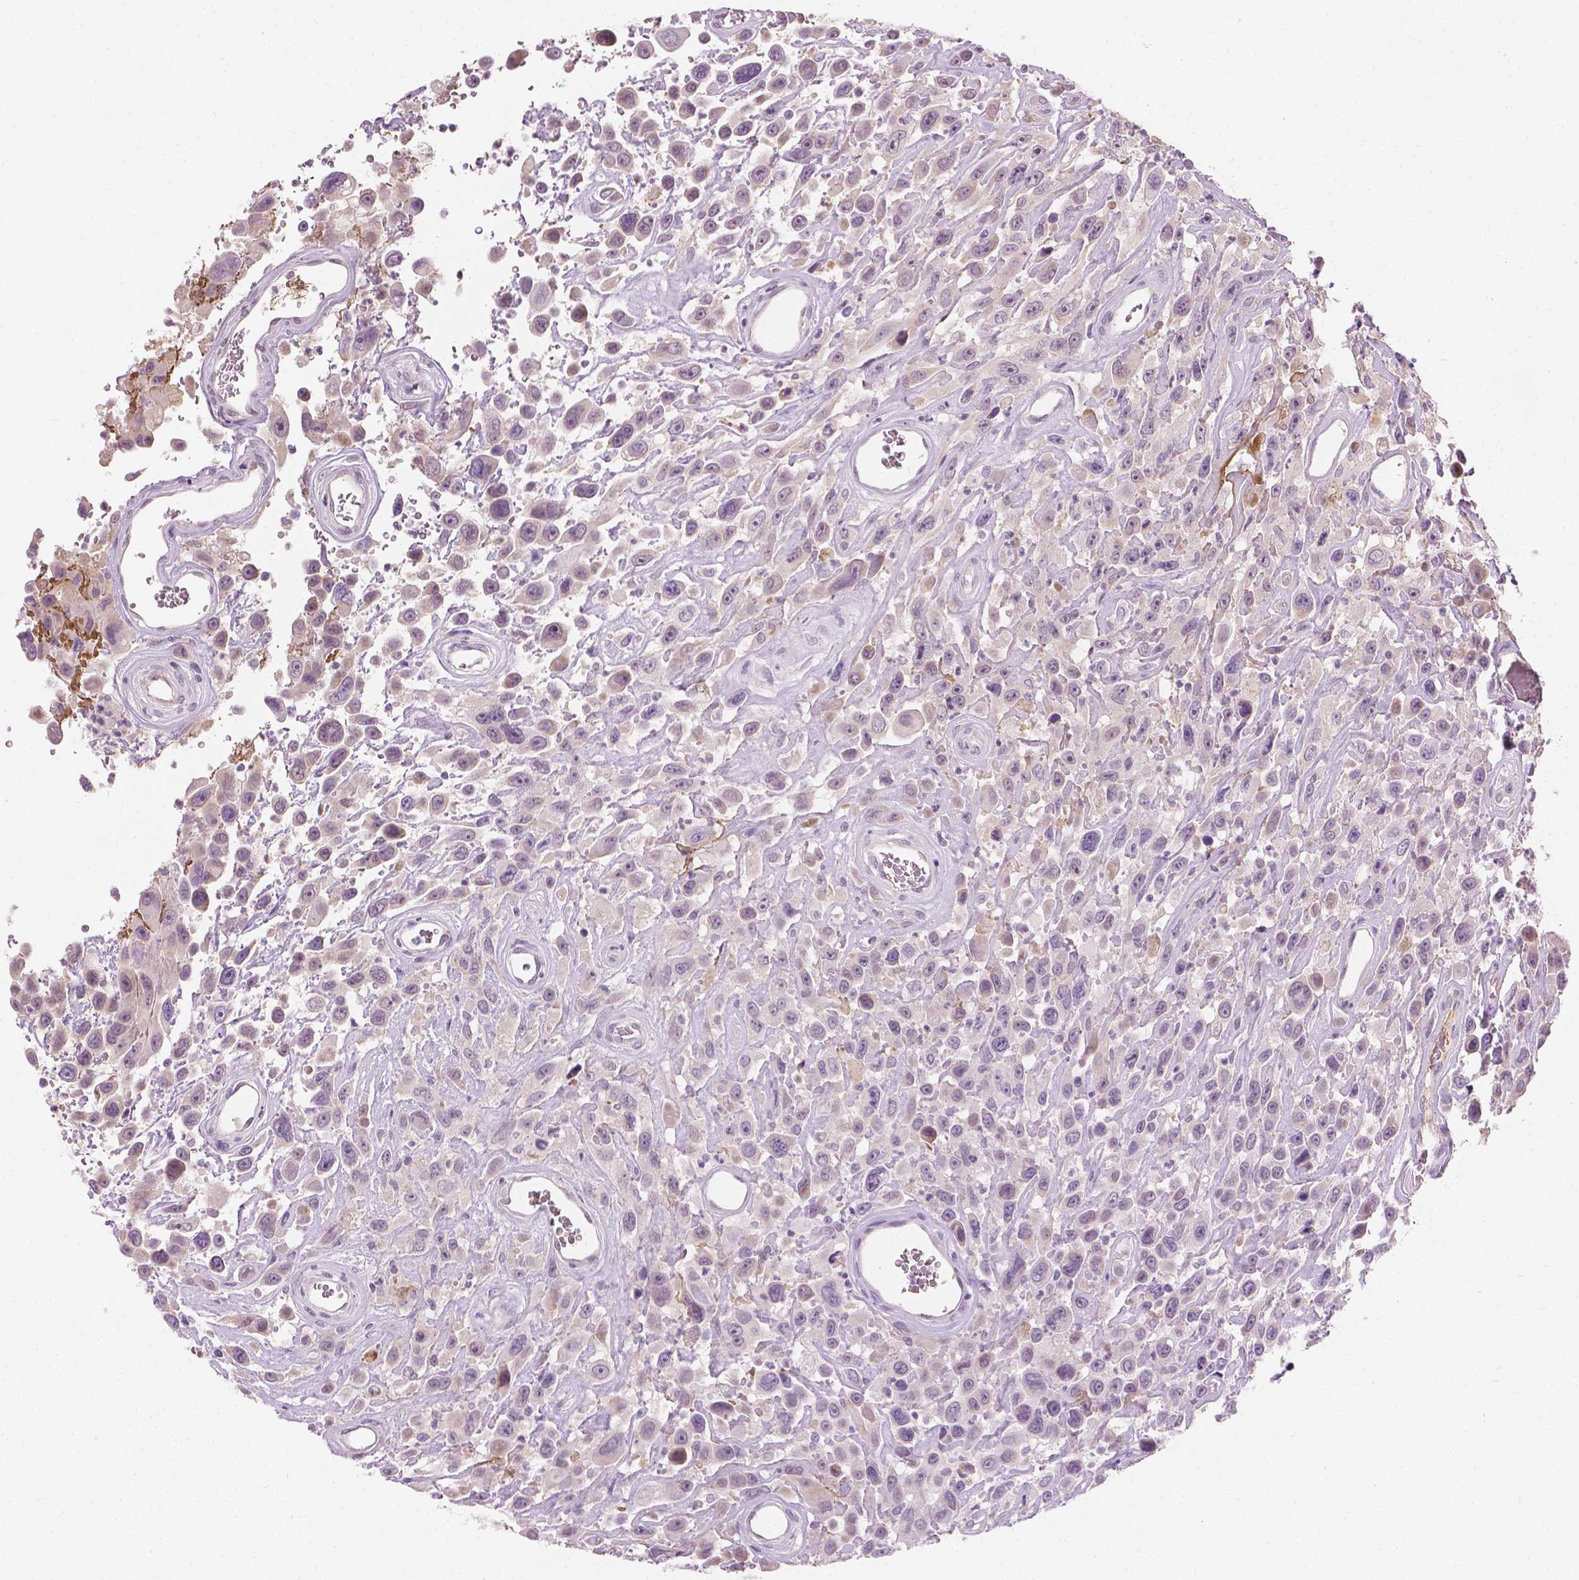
{"staining": {"intensity": "negative", "quantity": "none", "location": "none"}, "tissue": "urothelial cancer", "cell_type": "Tumor cells", "image_type": "cancer", "snomed": [{"axis": "morphology", "description": "Urothelial carcinoma, High grade"}, {"axis": "topography", "description": "Urinary bladder"}], "caption": "There is no significant staining in tumor cells of urothelial cancer. Brightfield microscopy of immunohistochemistry (IHC) stained with DAB (3,3'-diaminobenzidine) (brown) and hematoxylin (blue), captured at high magnification.", "gene": "CFAP126", "patient": {"sex": "male", "age": 53}}